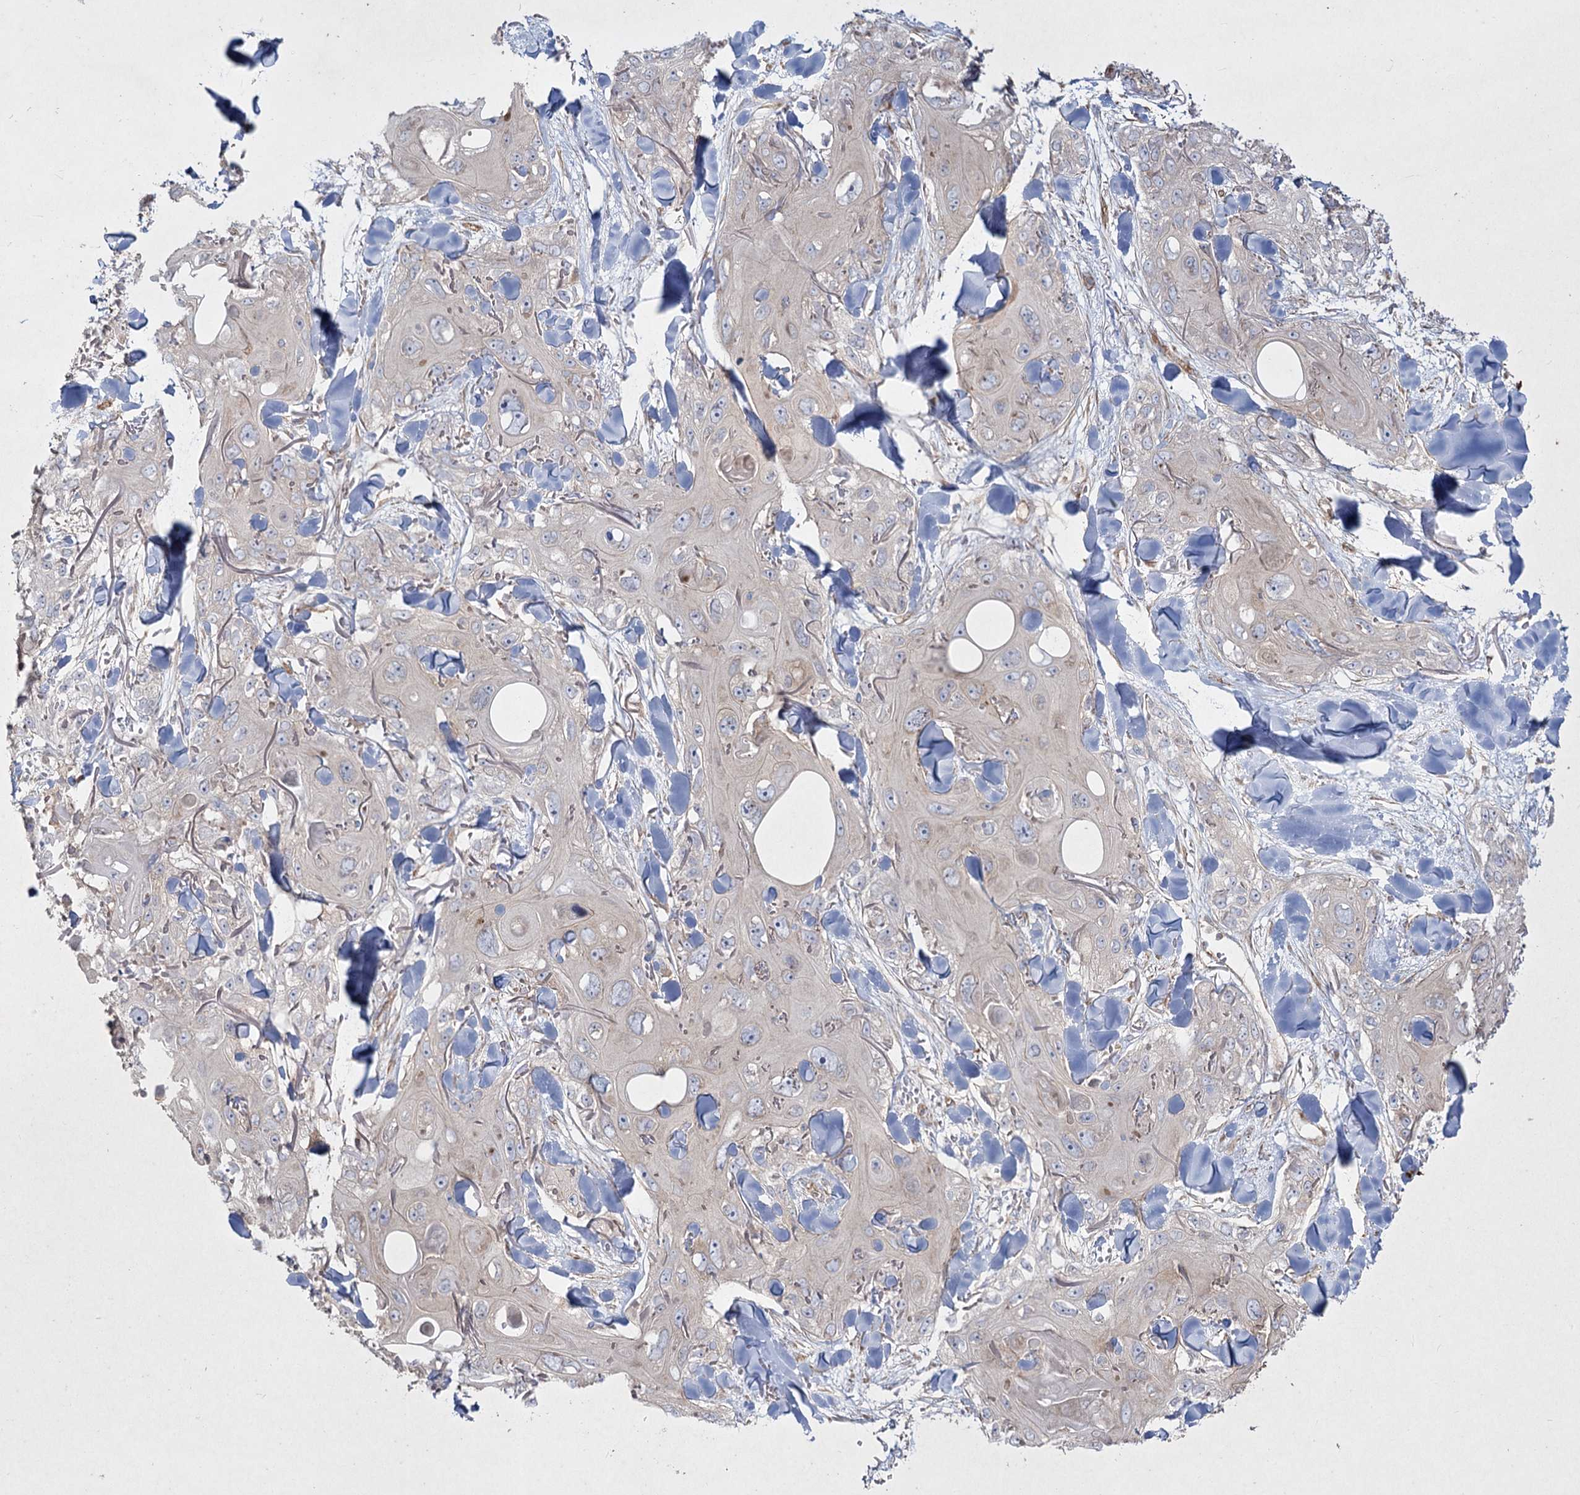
{"staining": {"intensity": "negative", "quantity": "none", "location": "none"}, "tissue": "skin cancer", "cell_type": "Tumor cells", "image_type": "cancer", "snomed": [{"axis": "morphology", "description": "Normal tissue, NOS"}, {"axis": "morphology", "description": "Squamous cell carcinoma, NOS"}, {"axis": "topography", "description": "Skin"}], "caption": "Skin cancer (squamous cell carcinoma) stained for a protein using IHC reveals no staining tumor cells.", "gene": "SH3TC1", "patient": {"sex": "male", "age": 72}}